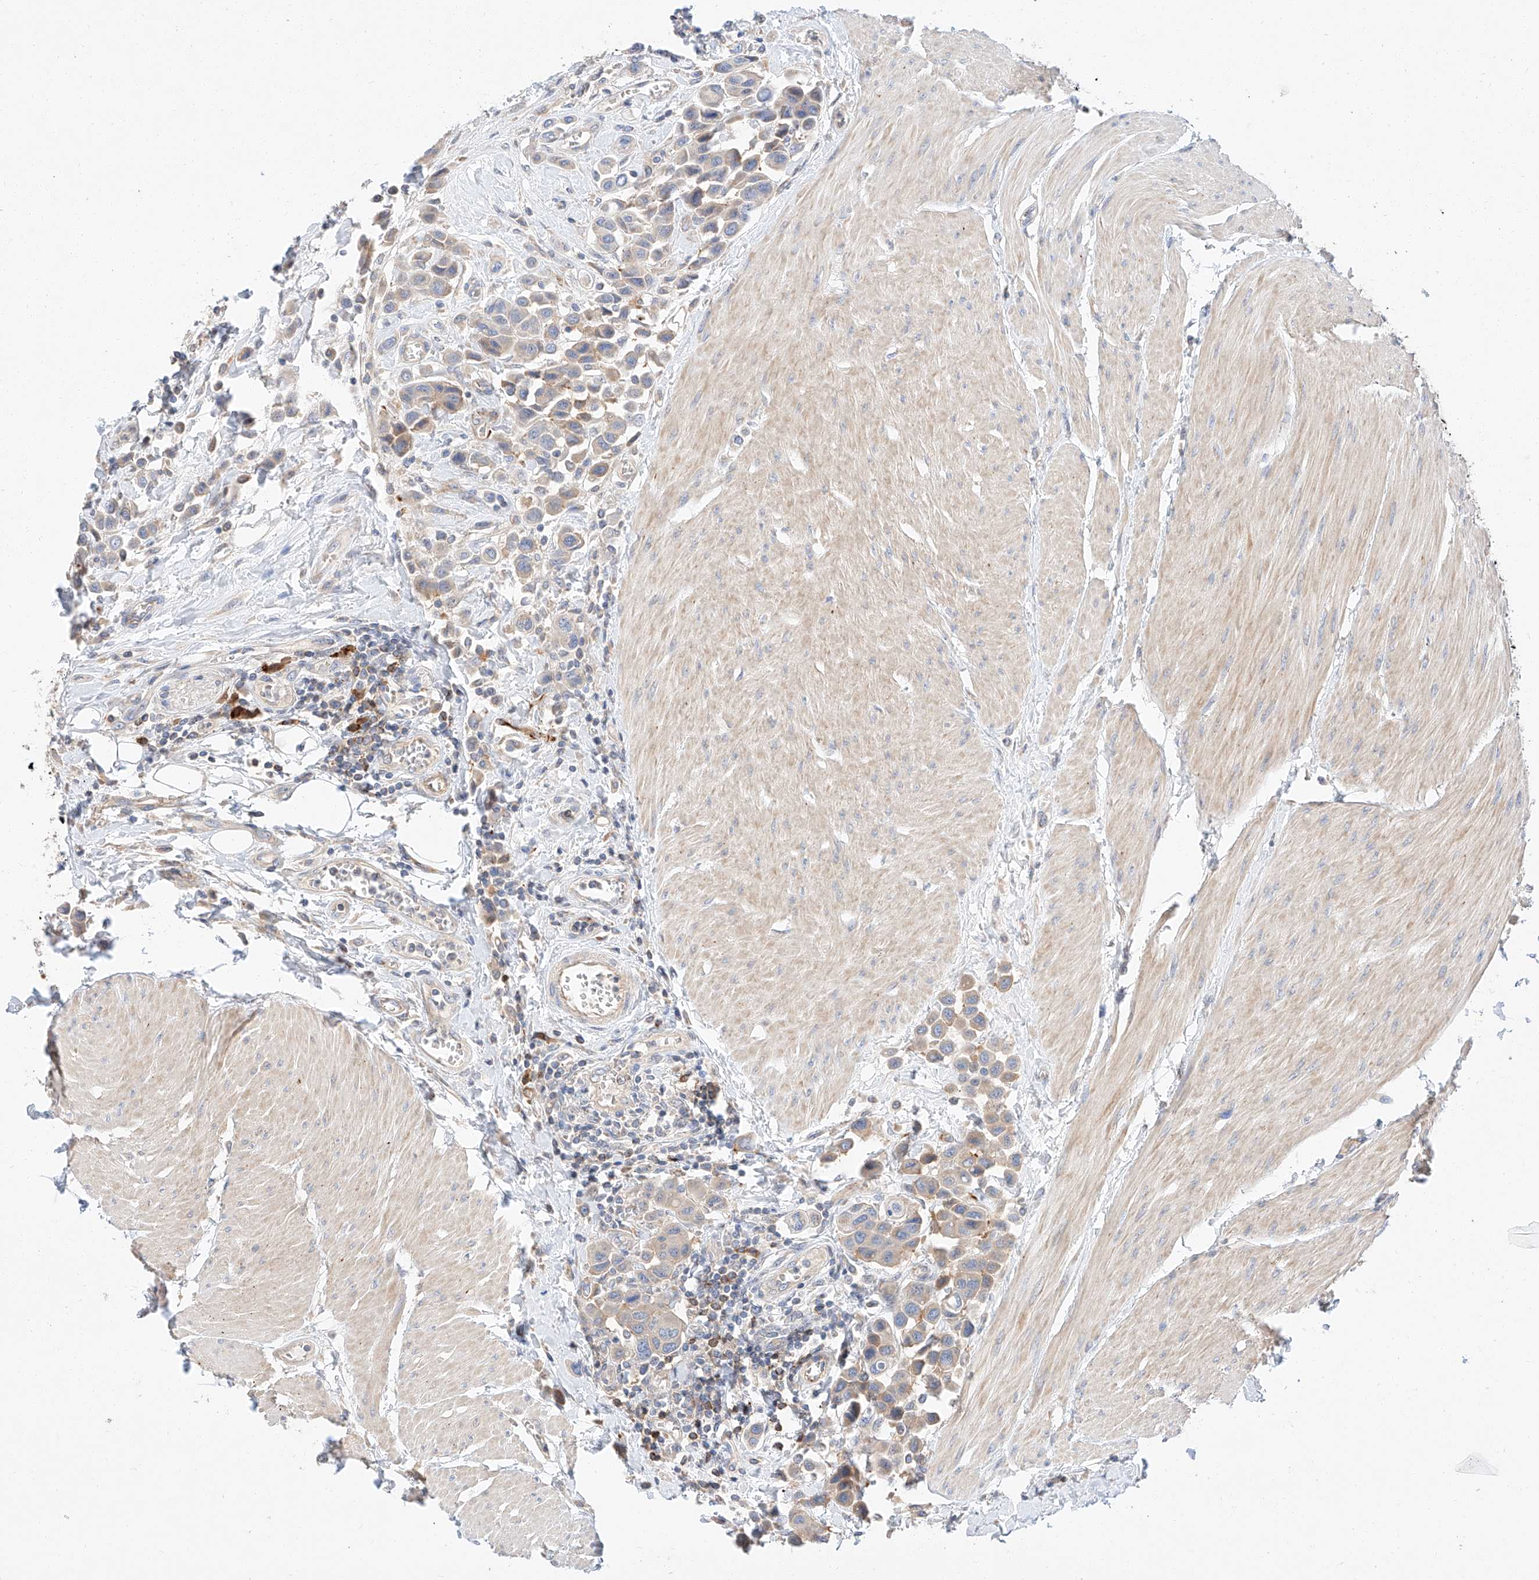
{"staining": {"intensity": "weak", "quantity": "25%-75%", "location": "cytoplasmic/membranous"}, "tissue": "urothelial cancer", "cell_type": "Tumor cells", "image_type": "cancer", "snomed": [{"axis": "morphology", "description": "Urothelial carcinoma, High grade"}, {"axis": "topography", "description": "Urinary bladder"}], "caption": "Tumor cells show low levels of weak cytoplasmic/membranous expression in approximately 25%-75% of cells in human urothelial cancer. (Brightfield microscopy of DAB IHC at high magnification).", "gene": "GLMN", "patient": {"sex": "male", "age": 50}}